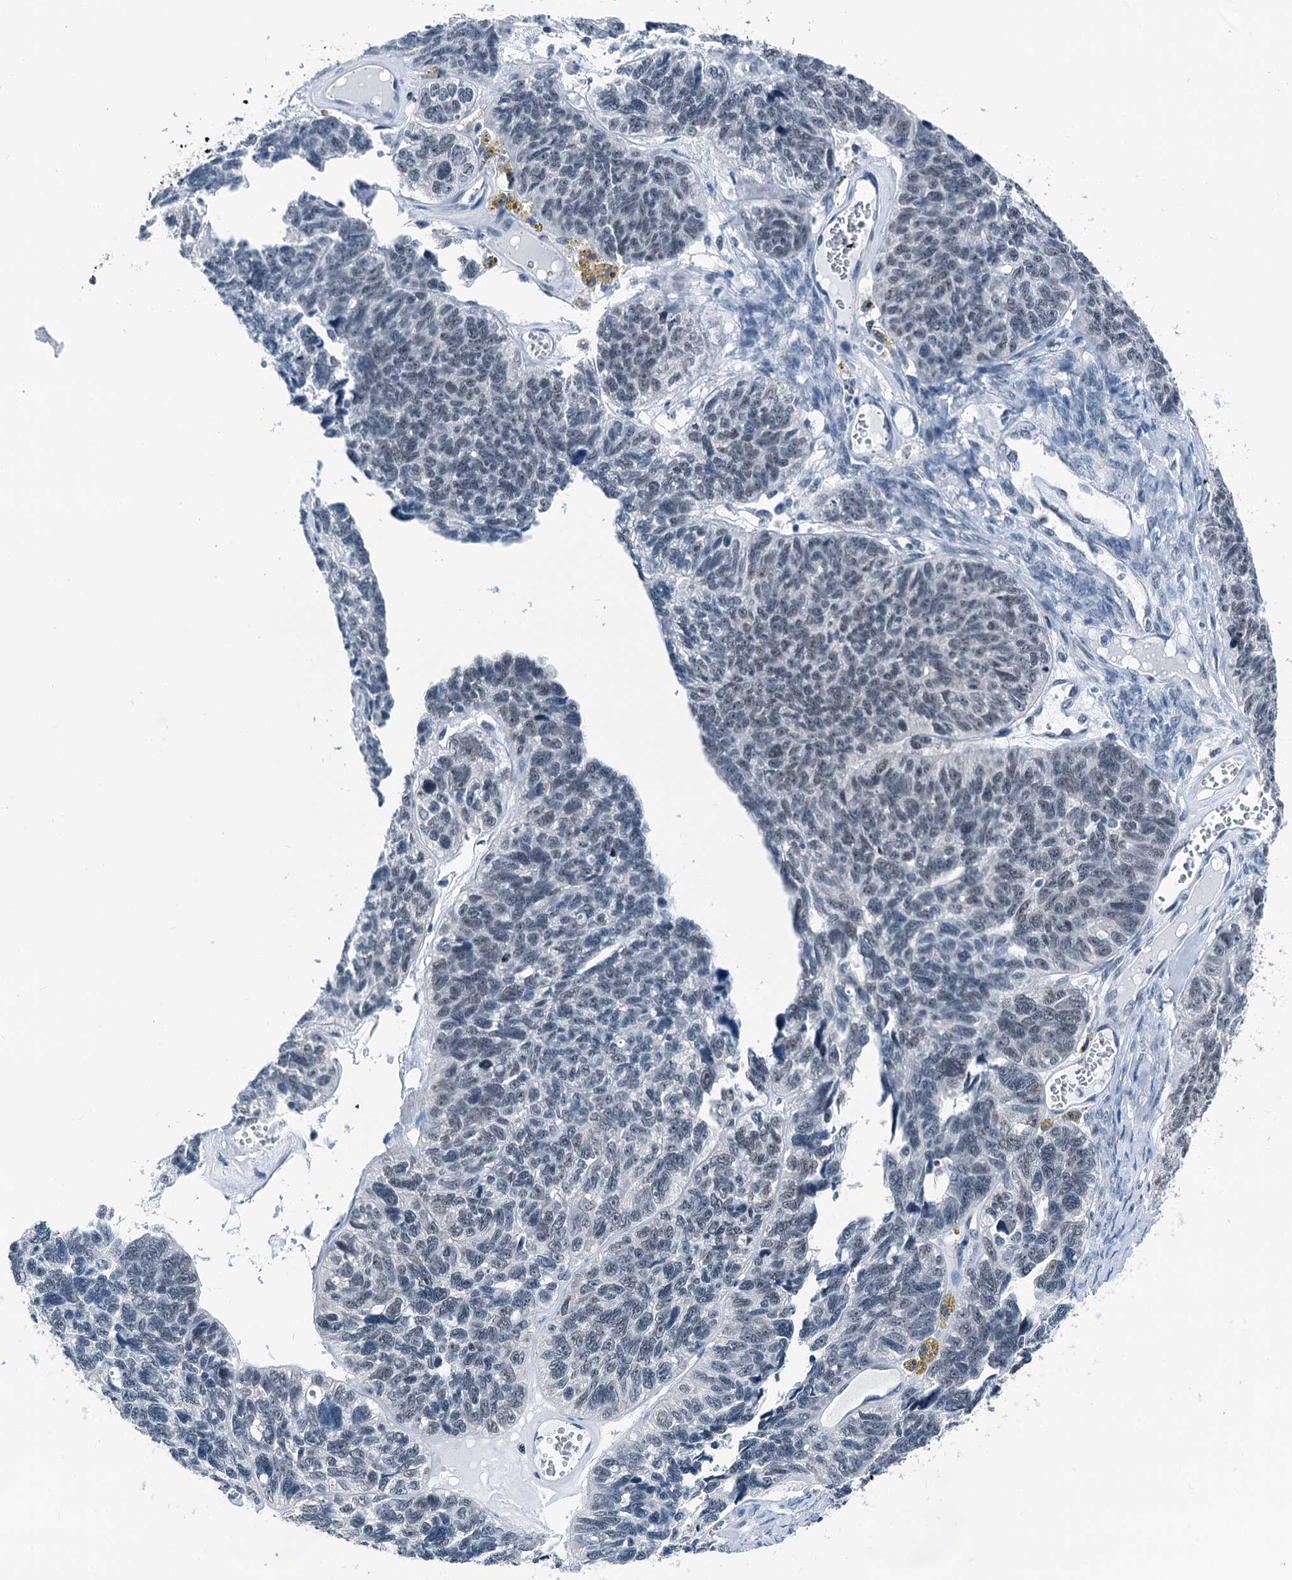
{"staining": {"intensity": "weak", "quantity": "<25%", "location": "nuclear"}, "tissue": "ovarian cancer", "cell_type": "Tumor cells", "image_type": "cancer", "snomed": [{"axis": "morphology", "description": "Cystadenocarcinoma, serous, NOS"}, {"axis": "topography", "description": "Ovary"}], "caption": "Immunohistochemistry histopathology image of neoplastic tissue: ovarian cancer stained with DAB (3,3'-diaminobenzidine) demonstrates no significant protein staining in tumor cells.", "gene": "TRPT1", "patient": {"sex": "female", "age": 79}}